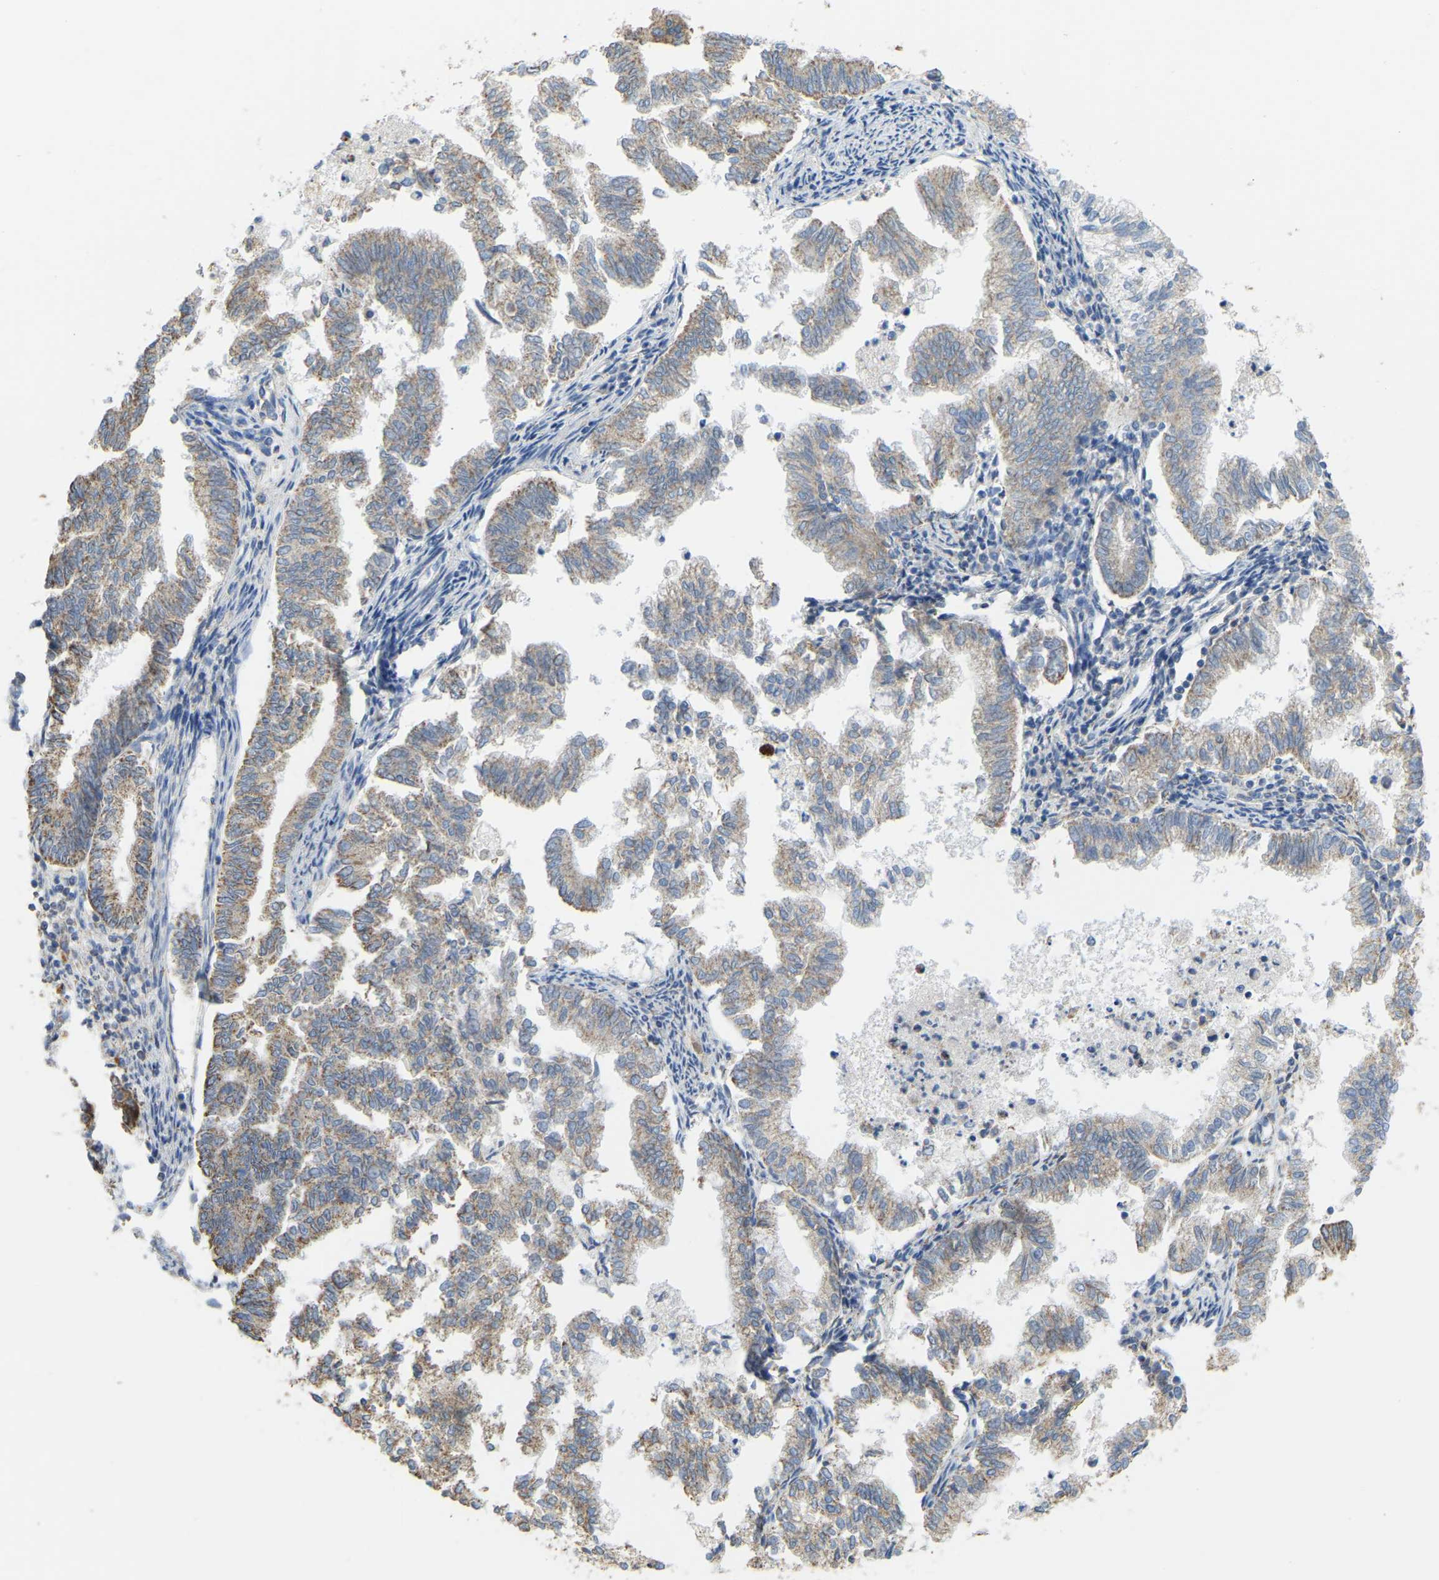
{"staining": {"intensity": "weak", "quantity": ">75%", "location": "cytoplasmic/membranous"}, "tissue": "endometrial cancer", "cell_type": "Tumor cells", "image_type": "cancer", "snomed": [{"axis": "morphology", "description": "Necrosis, NOS"}, {"axis": "morphology", "description": "Adenocarcinoma, NOS"}, {"axis": "topography", "description": "Endometrium"}], "caption": "About >75% of tumor cells in endometrial cancer display weak cytoplasmic/membranous protein staining as visualized by brown immunohistochemical staining.", "gene": "SERPINB5", "patient": {"sex": "female", "age": 79}}